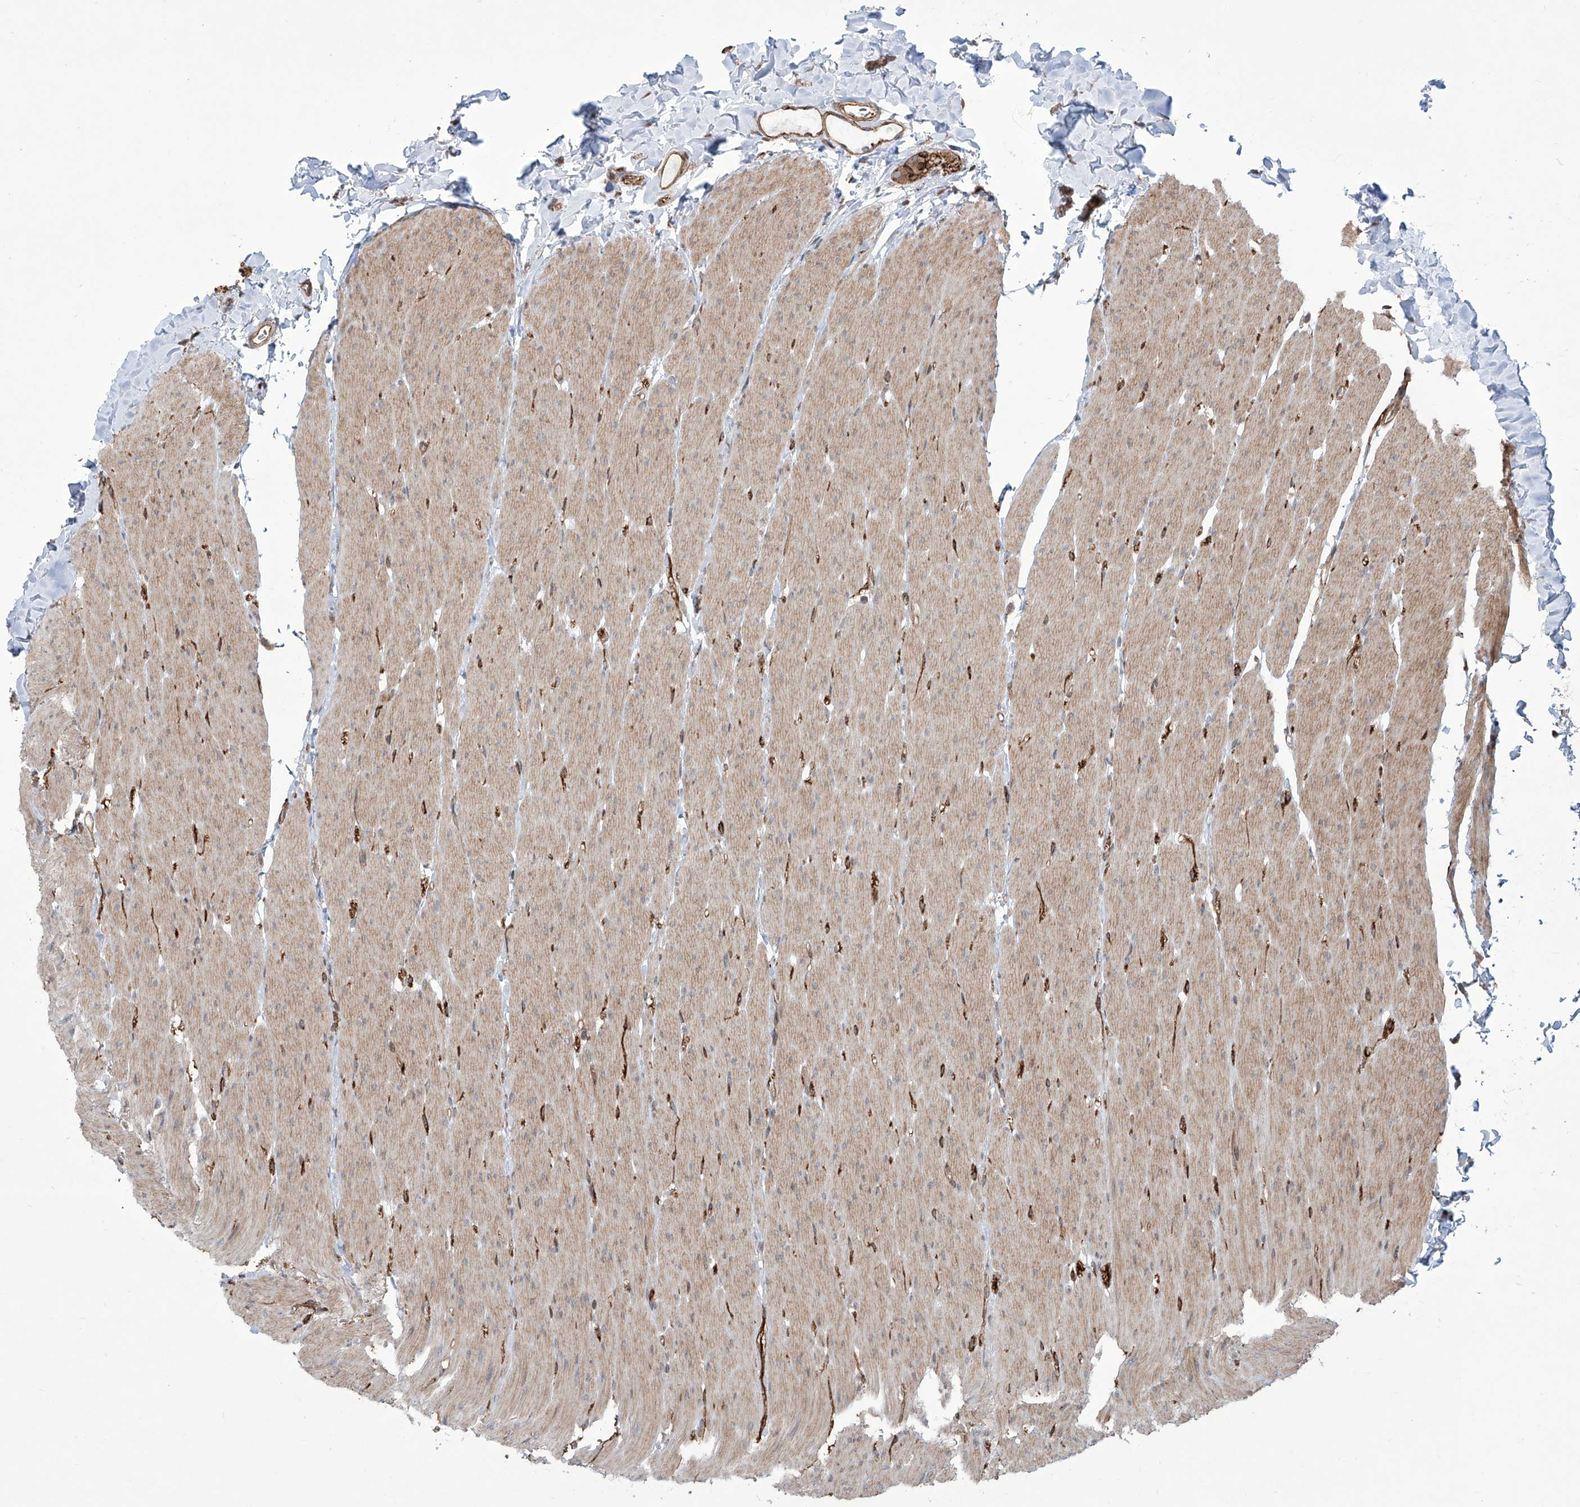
{"staining": {"intensity": "moderate", "quantity": ">75%", "location": "cytoplasmic/membranous"}, "tissue": "colon", "cell_type": "Endothelial cells", "image_type": "normal", "snomed": [{"axis": "morphology", "description": "Normal tissue, NOS"}, {"axis": "topography", "description": "Colon"}], "caption": "This is an image of immunohistochemistry staining of benign colon, which shows moderate expression in the cytoplasmic/membranous of endothelial cells.", "gene": "APAF1", "patient": {"sex": "female", "age": 62}}